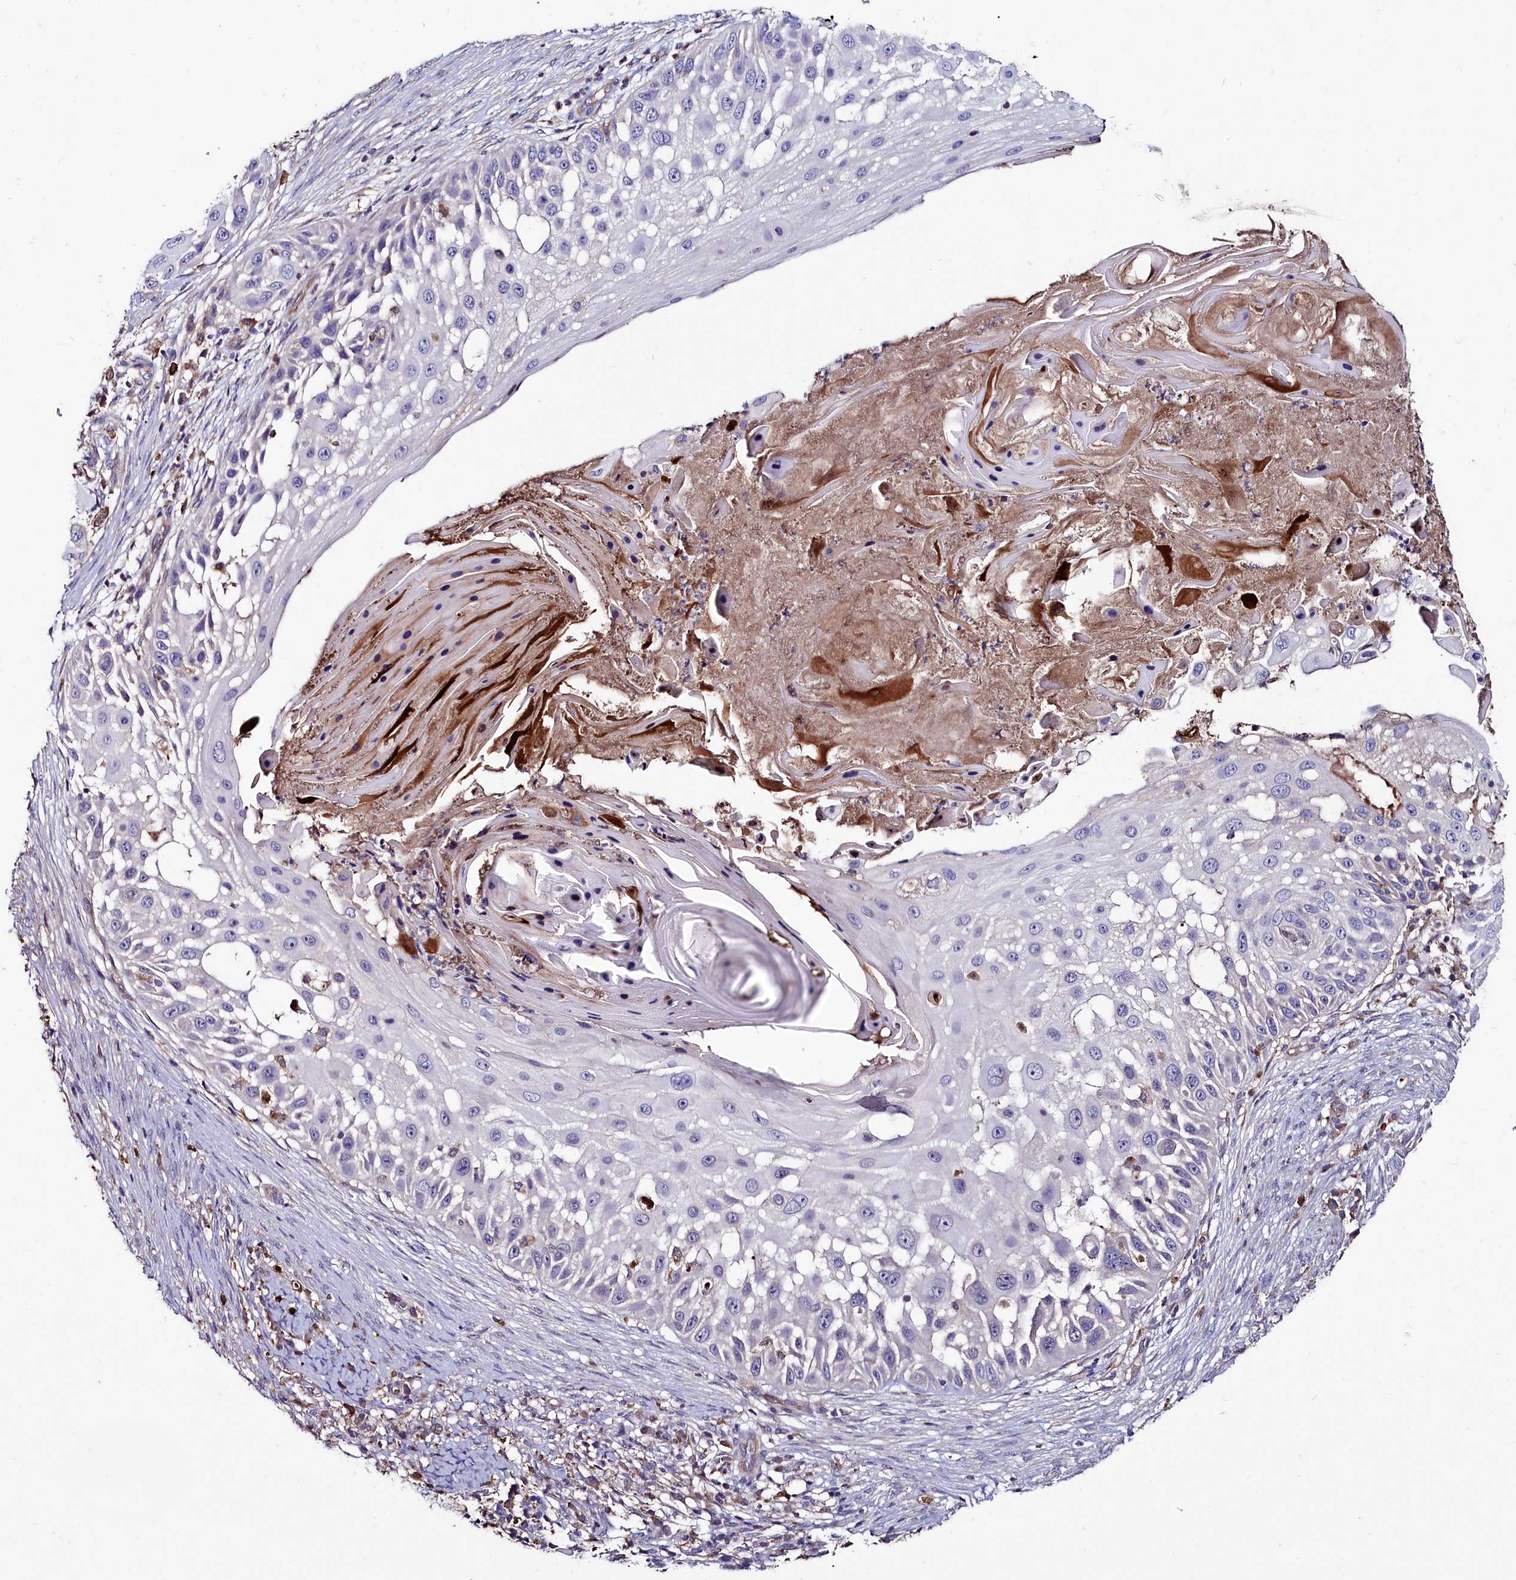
{"staining": {"intensity": "negative", "quantity": "none", "location": "none"}, "tissue": "skin cancer", "cell_type": "Tumor cells", "image_type": "cancer", "snomed": [{"axis": "morphology", "description": "Squamous cell carcinoma, NOS"}, {"axis": "topography", "description": "Skin"}], "caption": "DAB immunohistochemical staining of human skin cancer (squamous cell carcinoma) displays no significant positivity in tumor cells. (Brightfield microscopy of DAB (3,3'-diaminobenzidine) immunohistochemistry at high magnification).", "gene": "AMBRA1", "patient": {"sex": "female", "age": 44}}